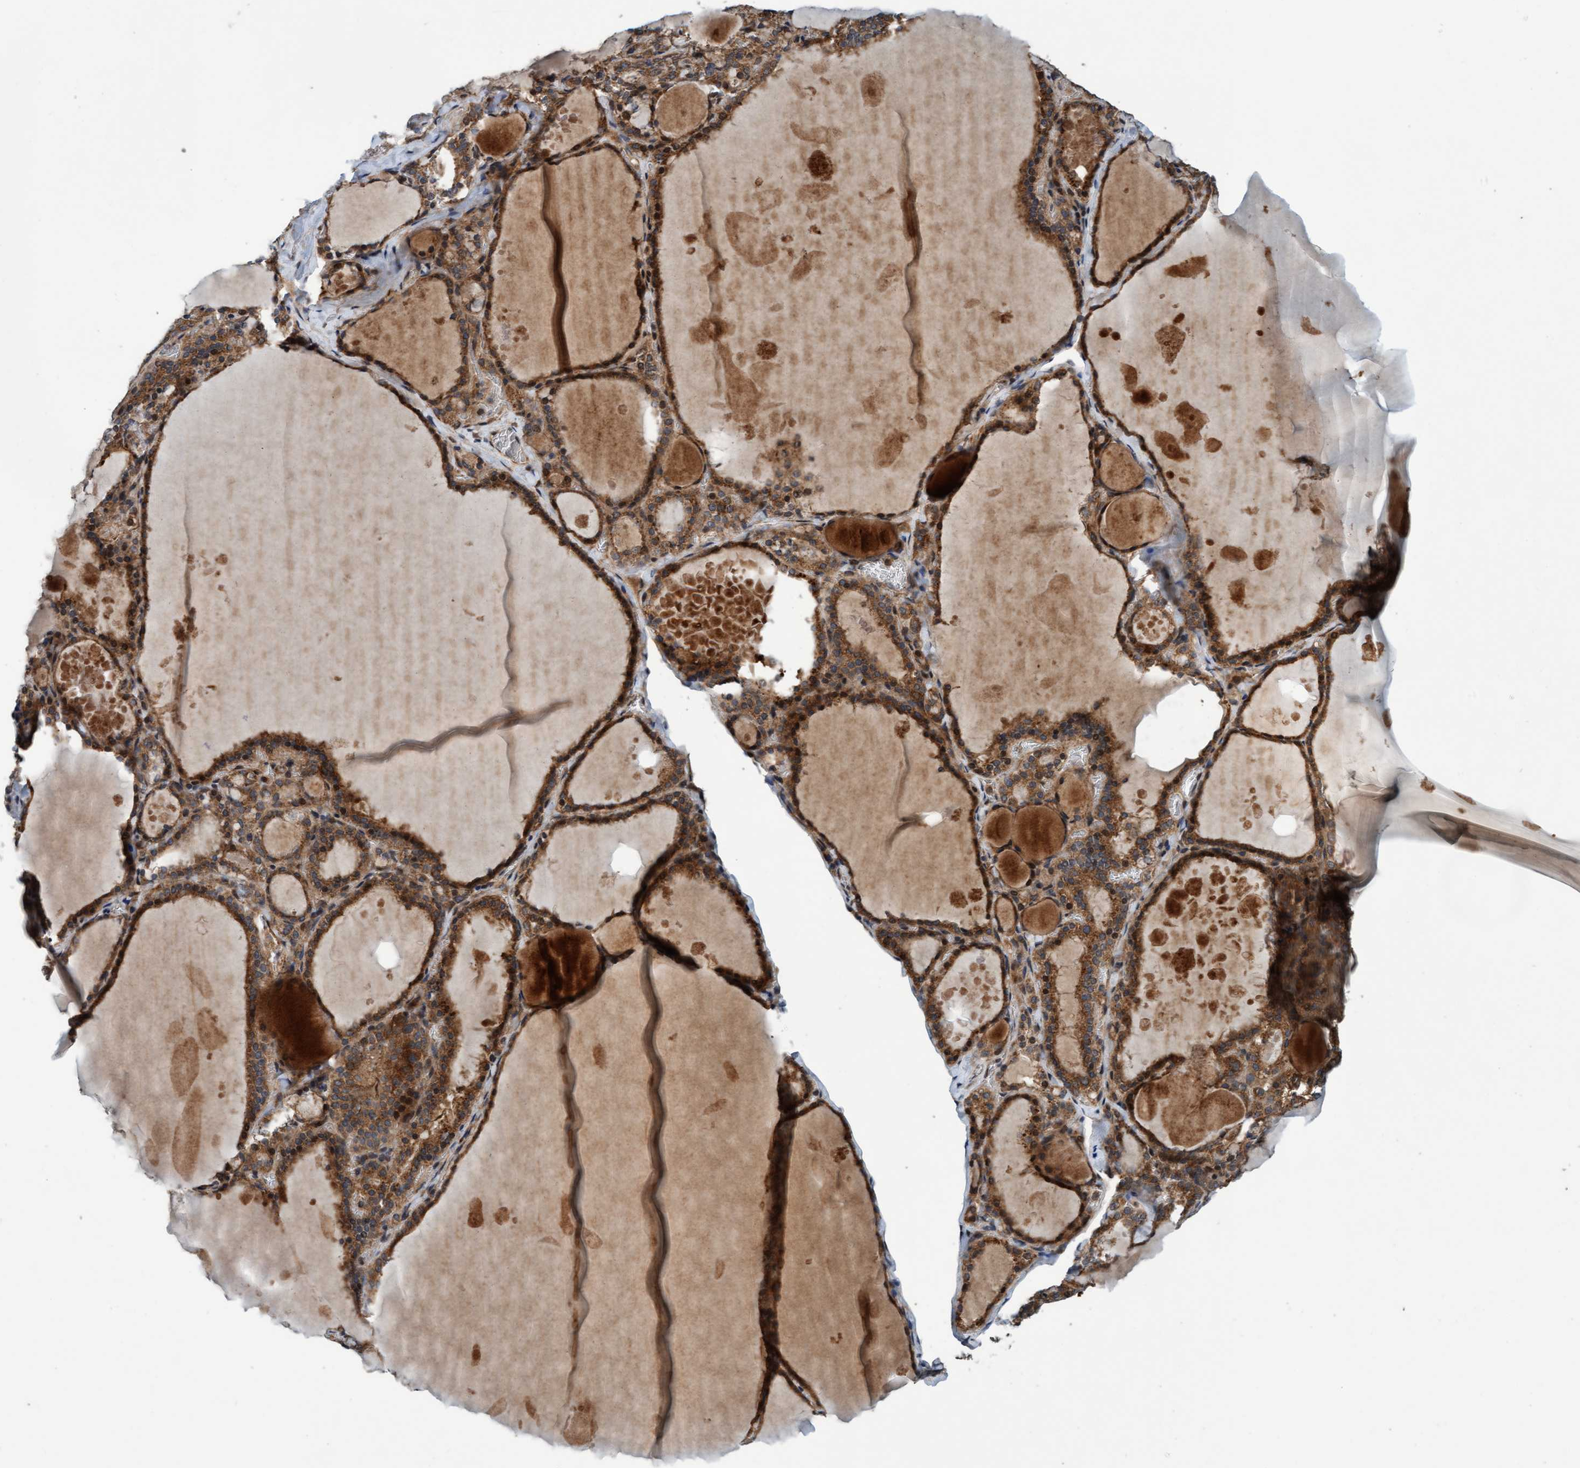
{"staining": {"intensity": "strong", "quantity": ">75%", "location": "cytoplasmic/membranous"}, "tissue": "thyroid gland", "cell_type": "Glandular cells", "image_type": "normal", "snomed": [{"axis": "morphology", "description": "Normal tissue, NOS"}, {"axis": "topography", "description": "Thyroid gland"}], "caption": "Glandular cells demonstrate high levels of strong cytoplasmic/membranous positivity in about >75% of cells in normal human thyroid gland.", "gene": "MLXIP", "patient": {"sex": "male", "age": 56}}